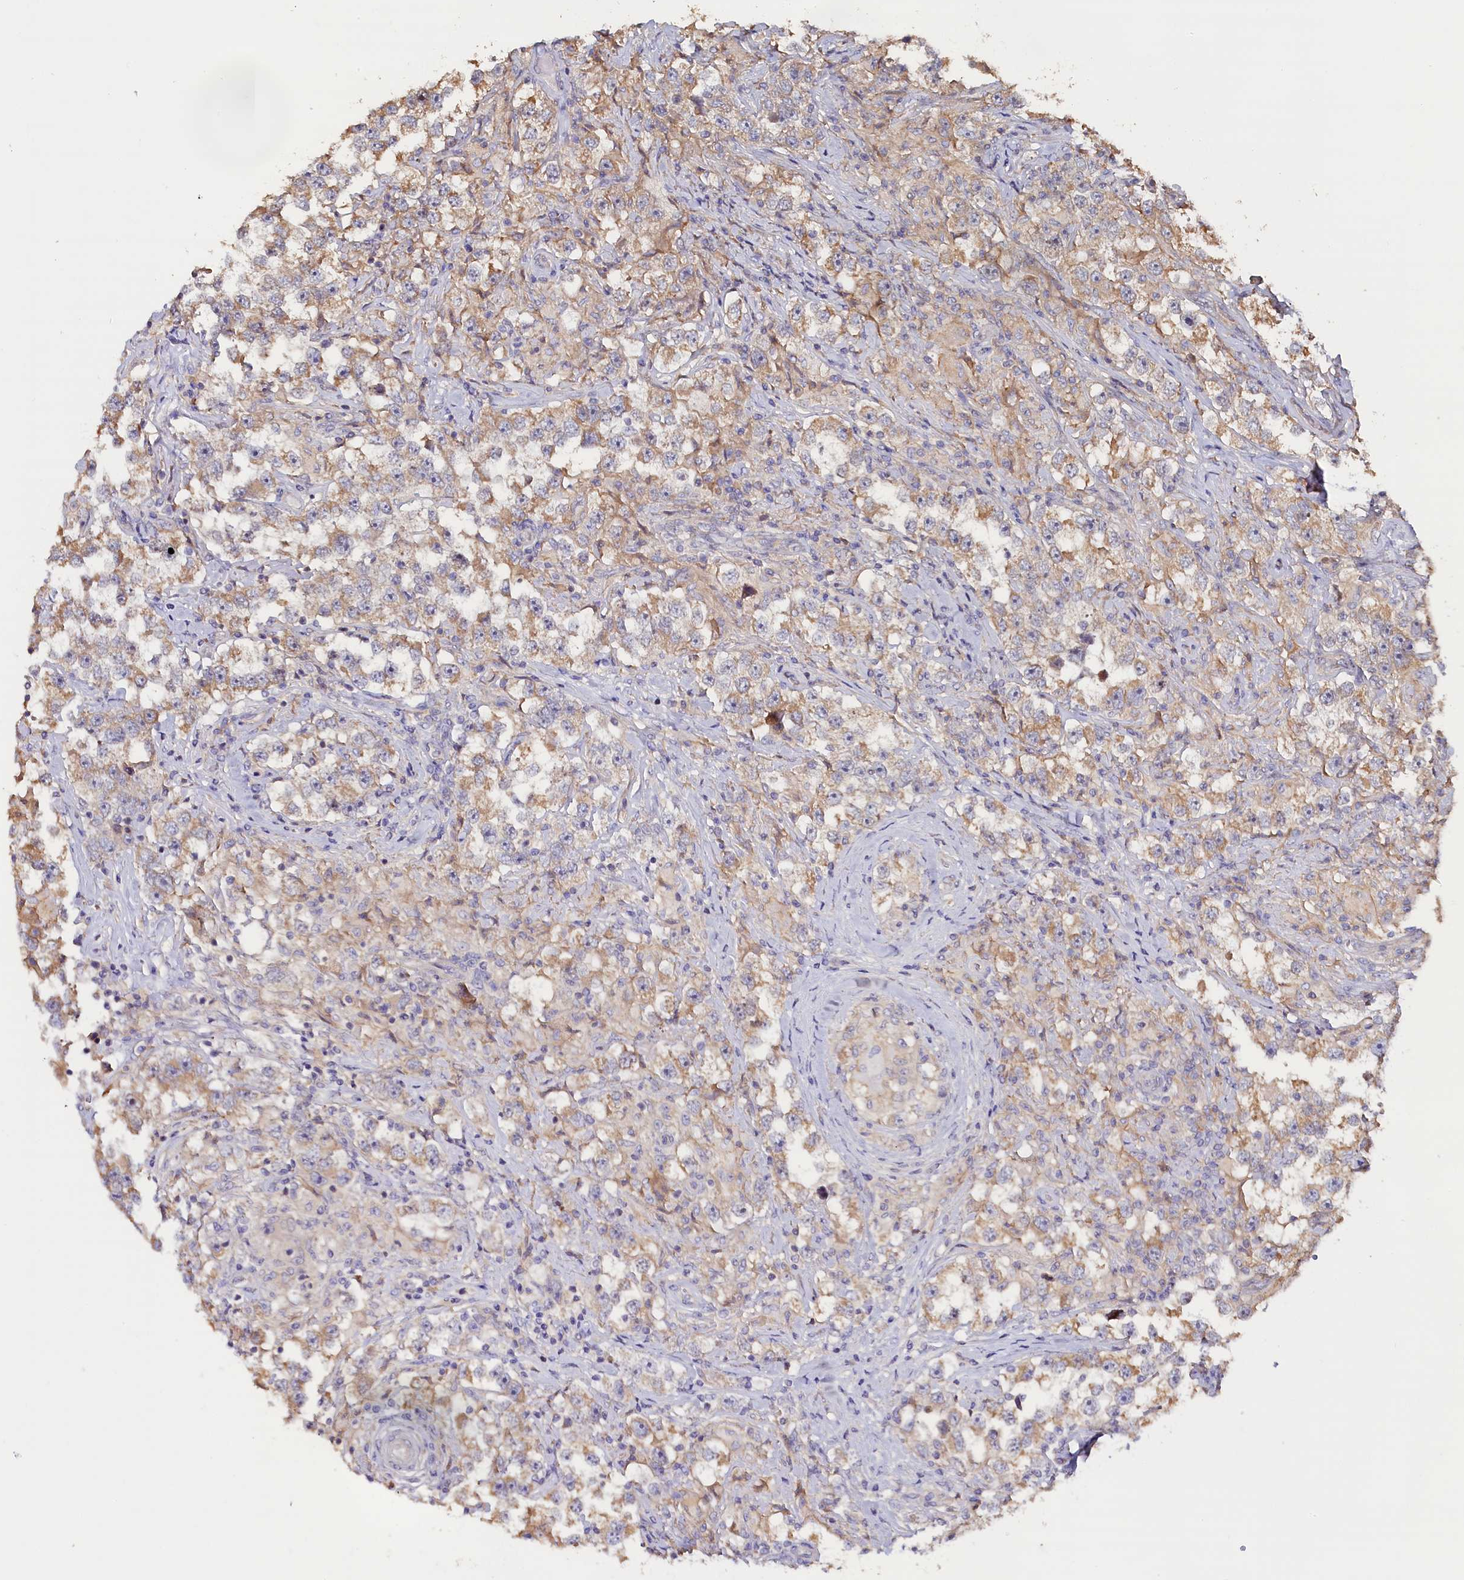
{"staining": {"intensity": "weak", "quantity": "25%-75%", "location": "cytoplasmic/membranous"}, "tissue": "testis cancer", "cell_type": "Tumor cells", "image_type": "cancer", "snomed": [{"axis": "morphology", "description": "Seminoma, NOS"}, {"axis": "topography", "description": "Testis"}], "caption": "Testis seminoma stained with a brown dye reveals weak cytoplasmic/membranous positive staining in approximately 25%-75% of tumor cells.", "gene": "KATNB1", "patient": {"sex": "male", "age": 46}}